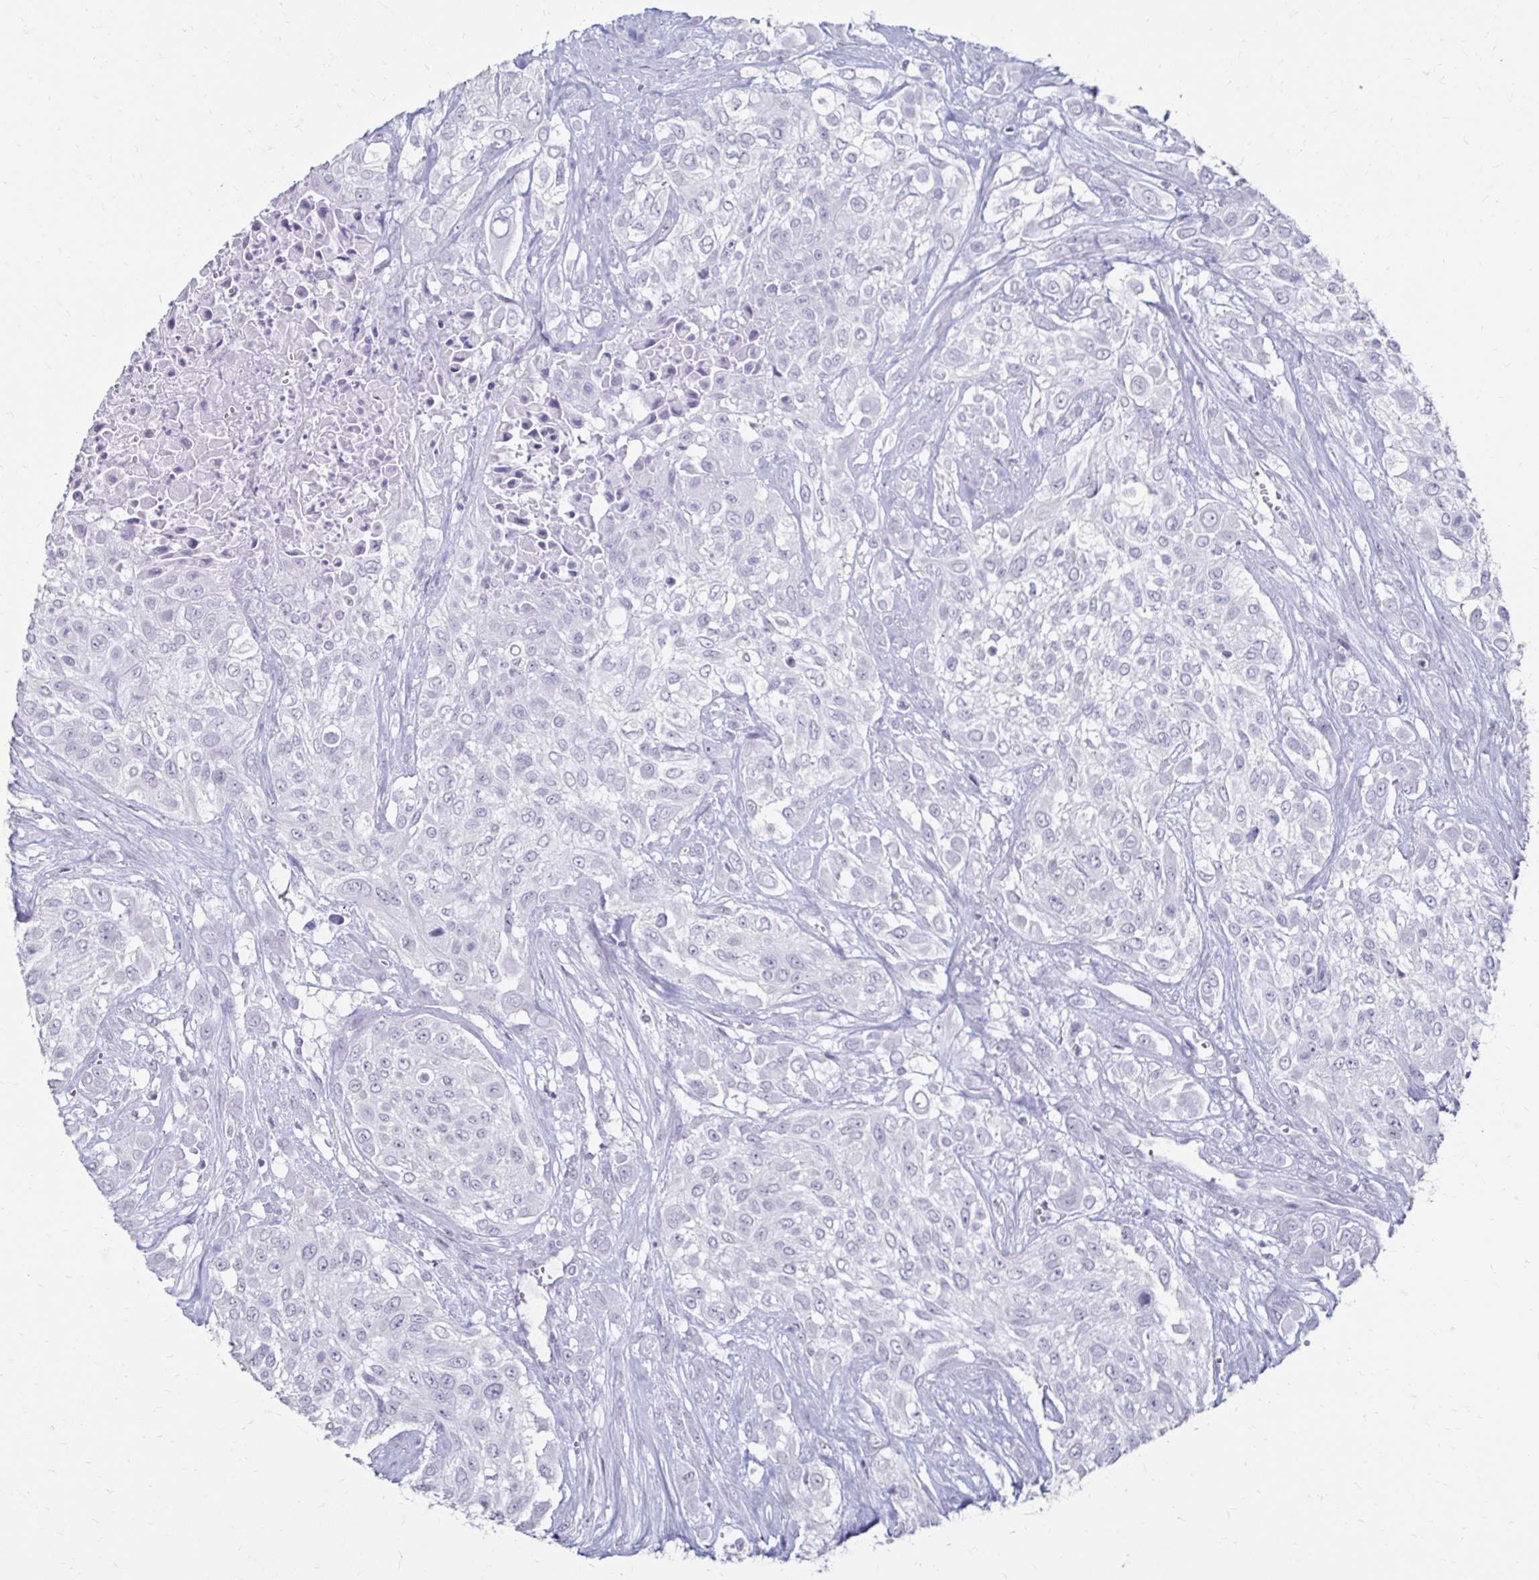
{"staining": {"intensity": "negative", "quantity": "none", "location": "none"}, "tissue": "urothelial cancer", "cell_type": "Tumor cells", "image_type": "cancer", "snomed": [{"axis": "morphology", "description": "Urothelial carcinoma, High grade"}, {"axis": "topography", "description": "Urinary bladder"}], "caption": "Micrograph shows no significant protein staining in tumor cells of high-grade urothelial carcinoma.", "gene": "TOMM34", "patient": {"sex": "male", "age": 57}}